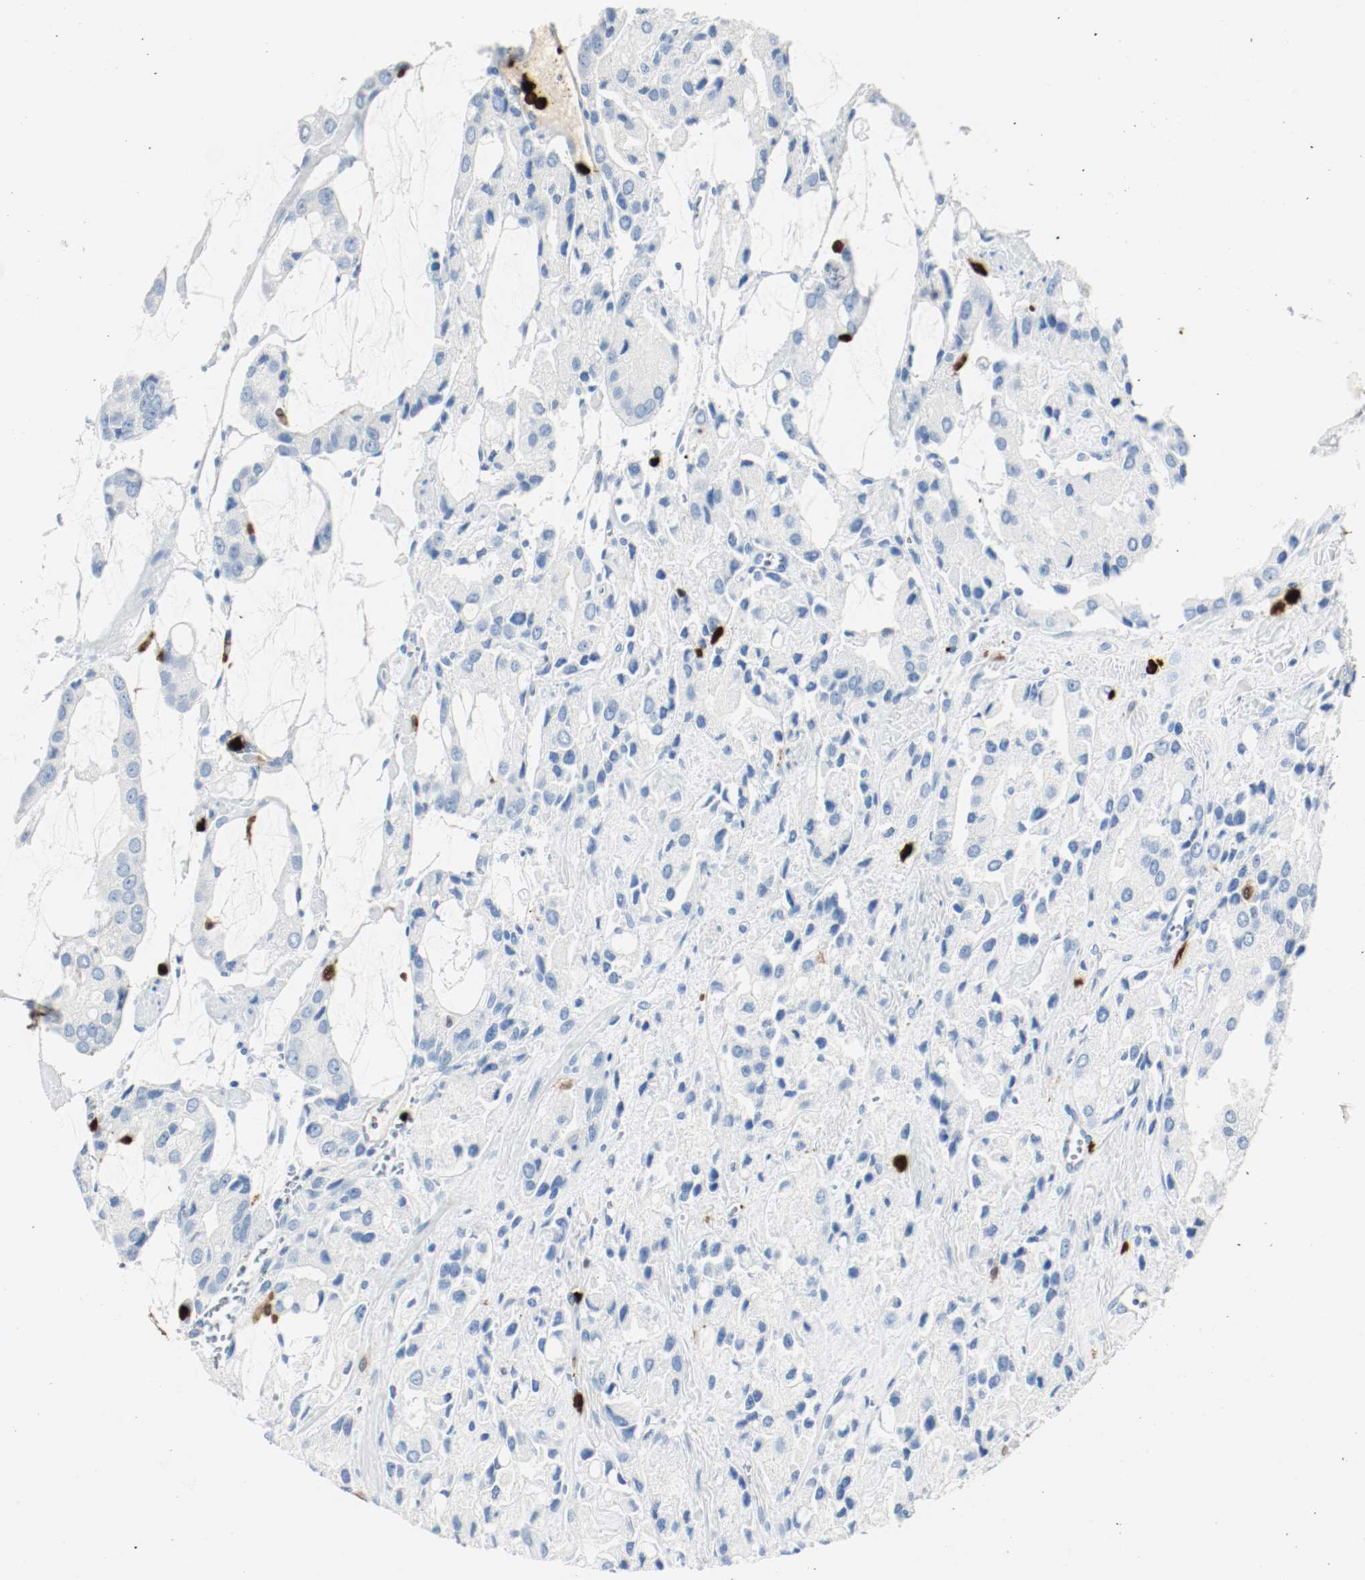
{"staining": {"intensity": "negative", "quantity": "none", "location": "none"}, "tissue": "prostate cancer", "cell_type": "Tumor cells", "image_type": "cancer", "snomed": [{"axis": "morphology", "description": "Adenocarcinoma, High grade"}, {"axis": "topography", "description": "Prostate"}], "caption": "Adenocarcinoma (high-grade) (prostate) stained for a protein using immunohistochemistry (IHC) displays no expression tumor cells.", "gene": "S100A9", "patient": {"sex": "male", "age": 67}}